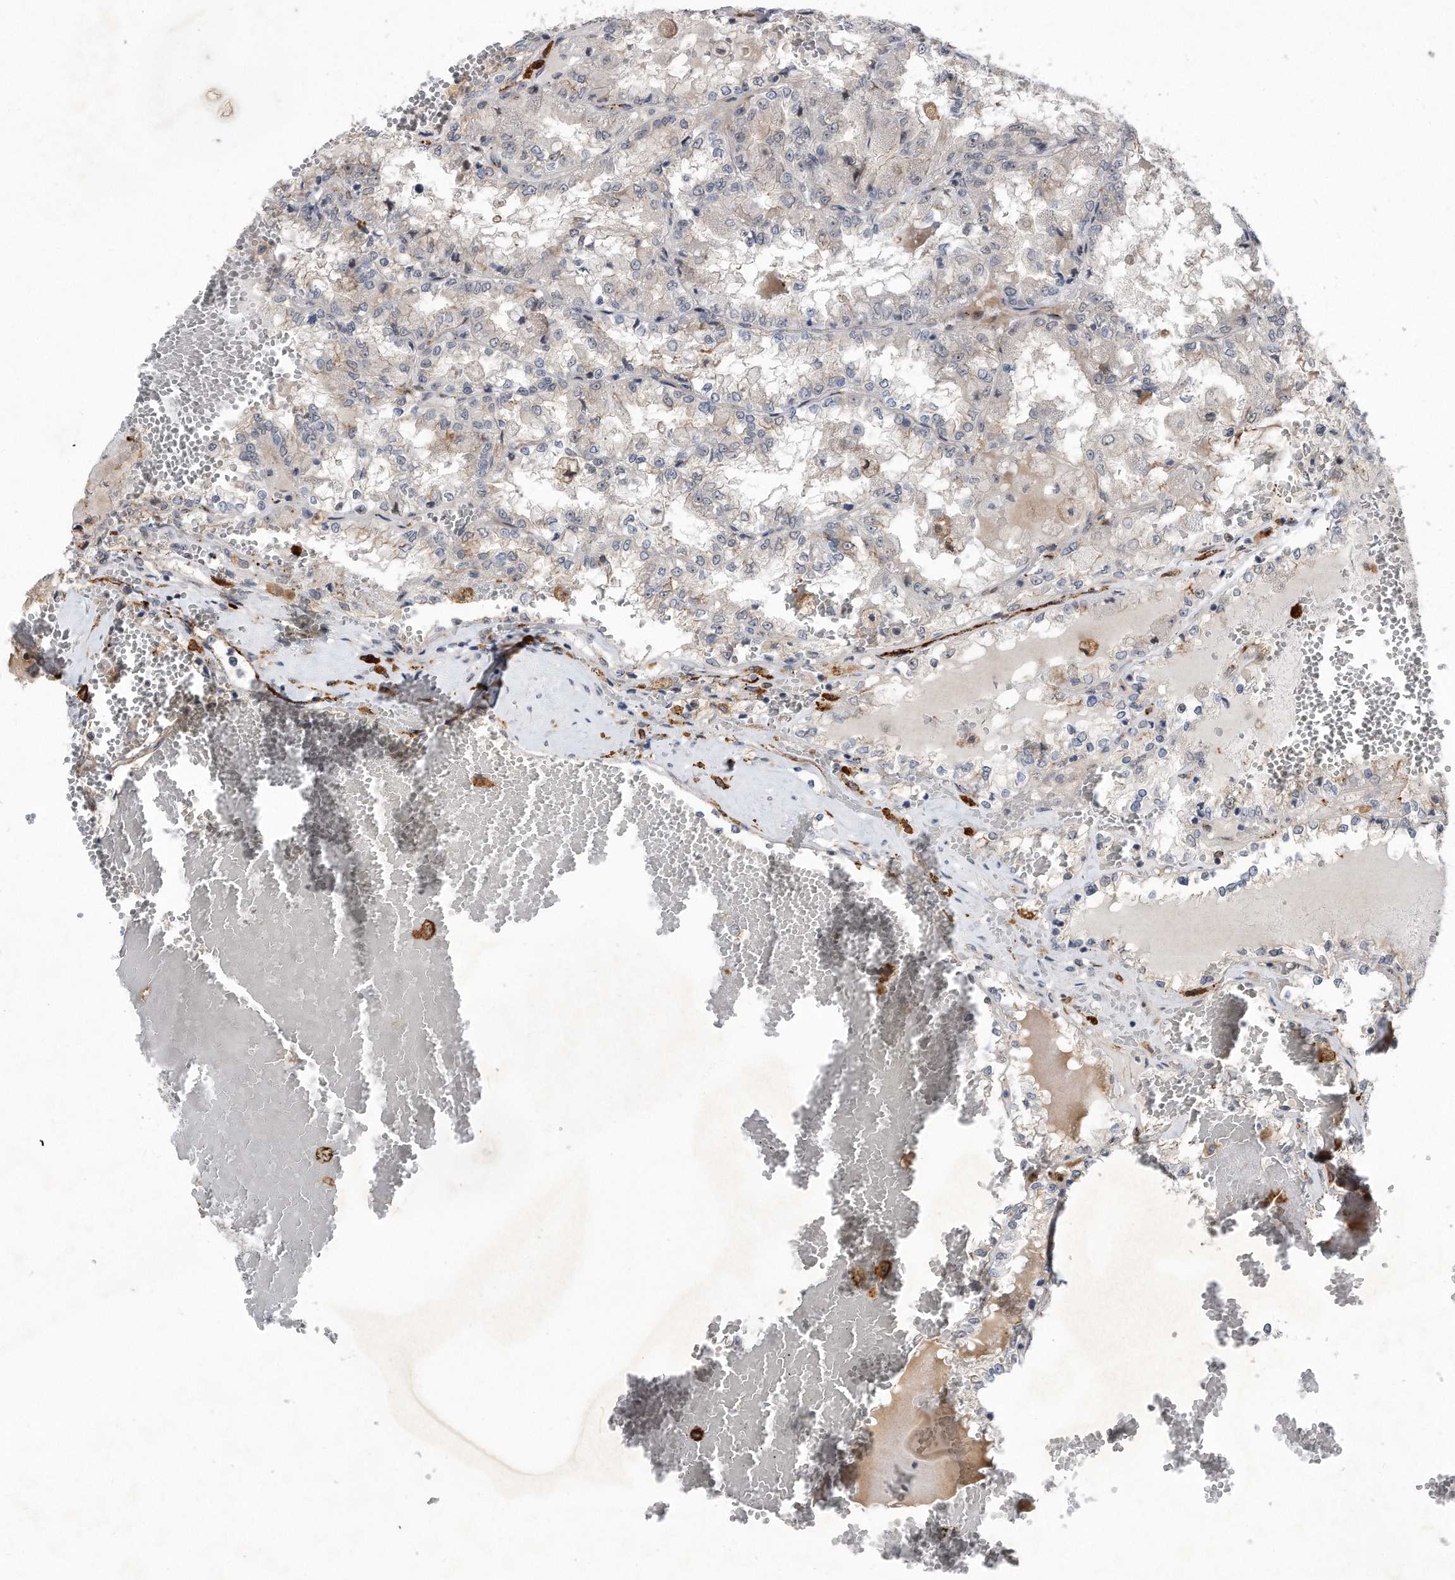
{"staining": {"intensity": "negative", "quantity": "none", "location": "none"}, "tissue": "renal cancer", "cell_type": "Tumor cells", "image_type": "cancer", "snomed": [{"axis": "morphology", "description": "Adenocarcinoma, NOS"}, {"axis": "topography", "description": "Kidney"}], "caption": "Immunohistochemical staining of human renal adenocarcinoma exhibits no significant positivity in tumor cells.", "gene": "PGBD2", "patient": {"sex": "female", "age": 56}}